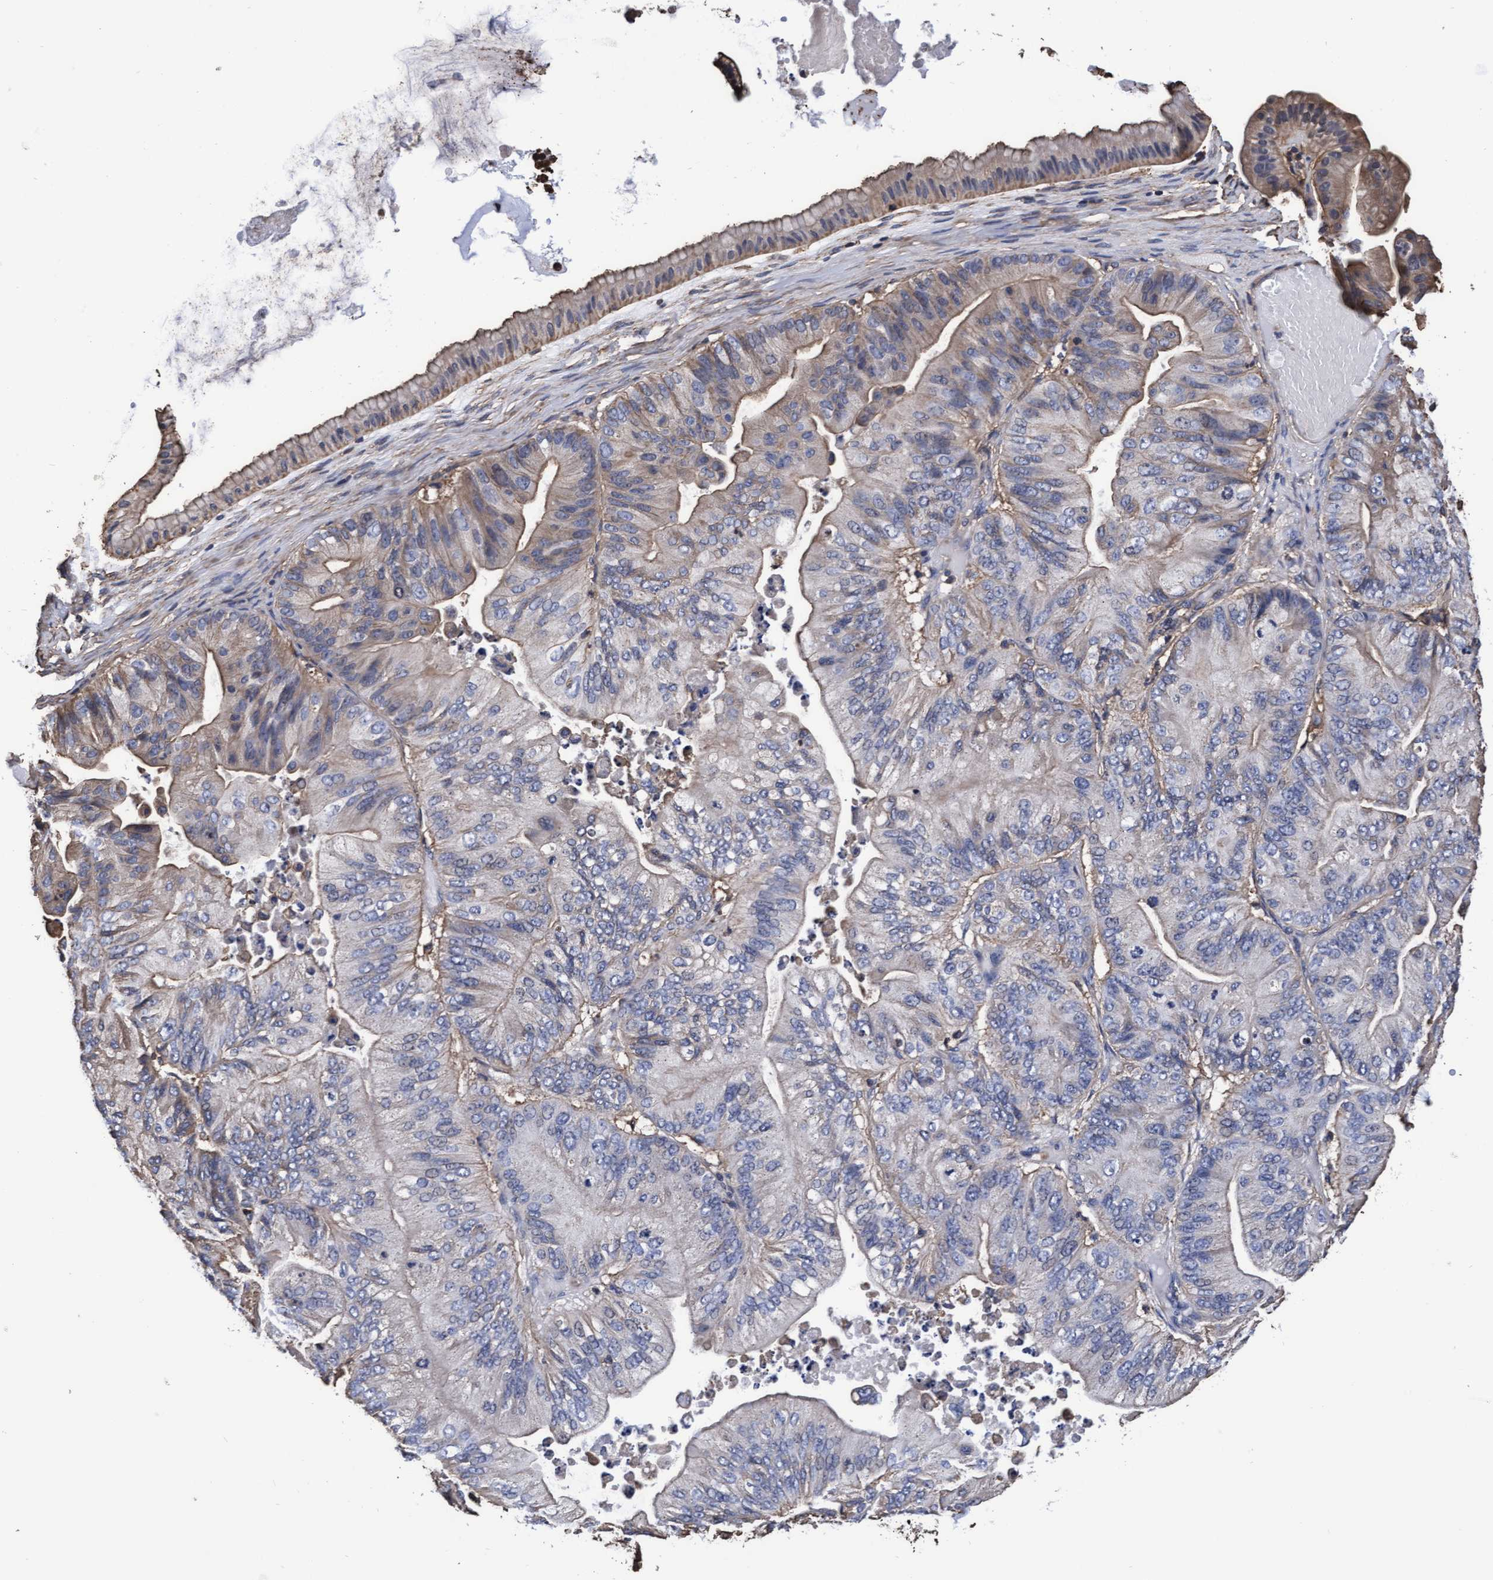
{"staining": {"intensity": "weak", "quantity": "<25%", "location": "cytoplasmic/membranous"}, "tissue": "ovarian cancer", "cell_type": "Tumor cells", "image_type": "cancer", "snomed": [{"axis": "morphology", "description": "Cystadenocarcinoma, mucinous, NOS"}, {"axis": "topography", "description": "Ovary"}], "caption": "IHC of human mucinous cystadenocarcinoma (ovarian) demonstrates no positivity in tumor cells. Brightfield microscopy of immunohistochemistry (IHC) stained with DAB (brown) and hematoxylin (blue), captured at high magnification.", "gene": "GRHPR", "patient": {"sex": "female", "age": 61}}